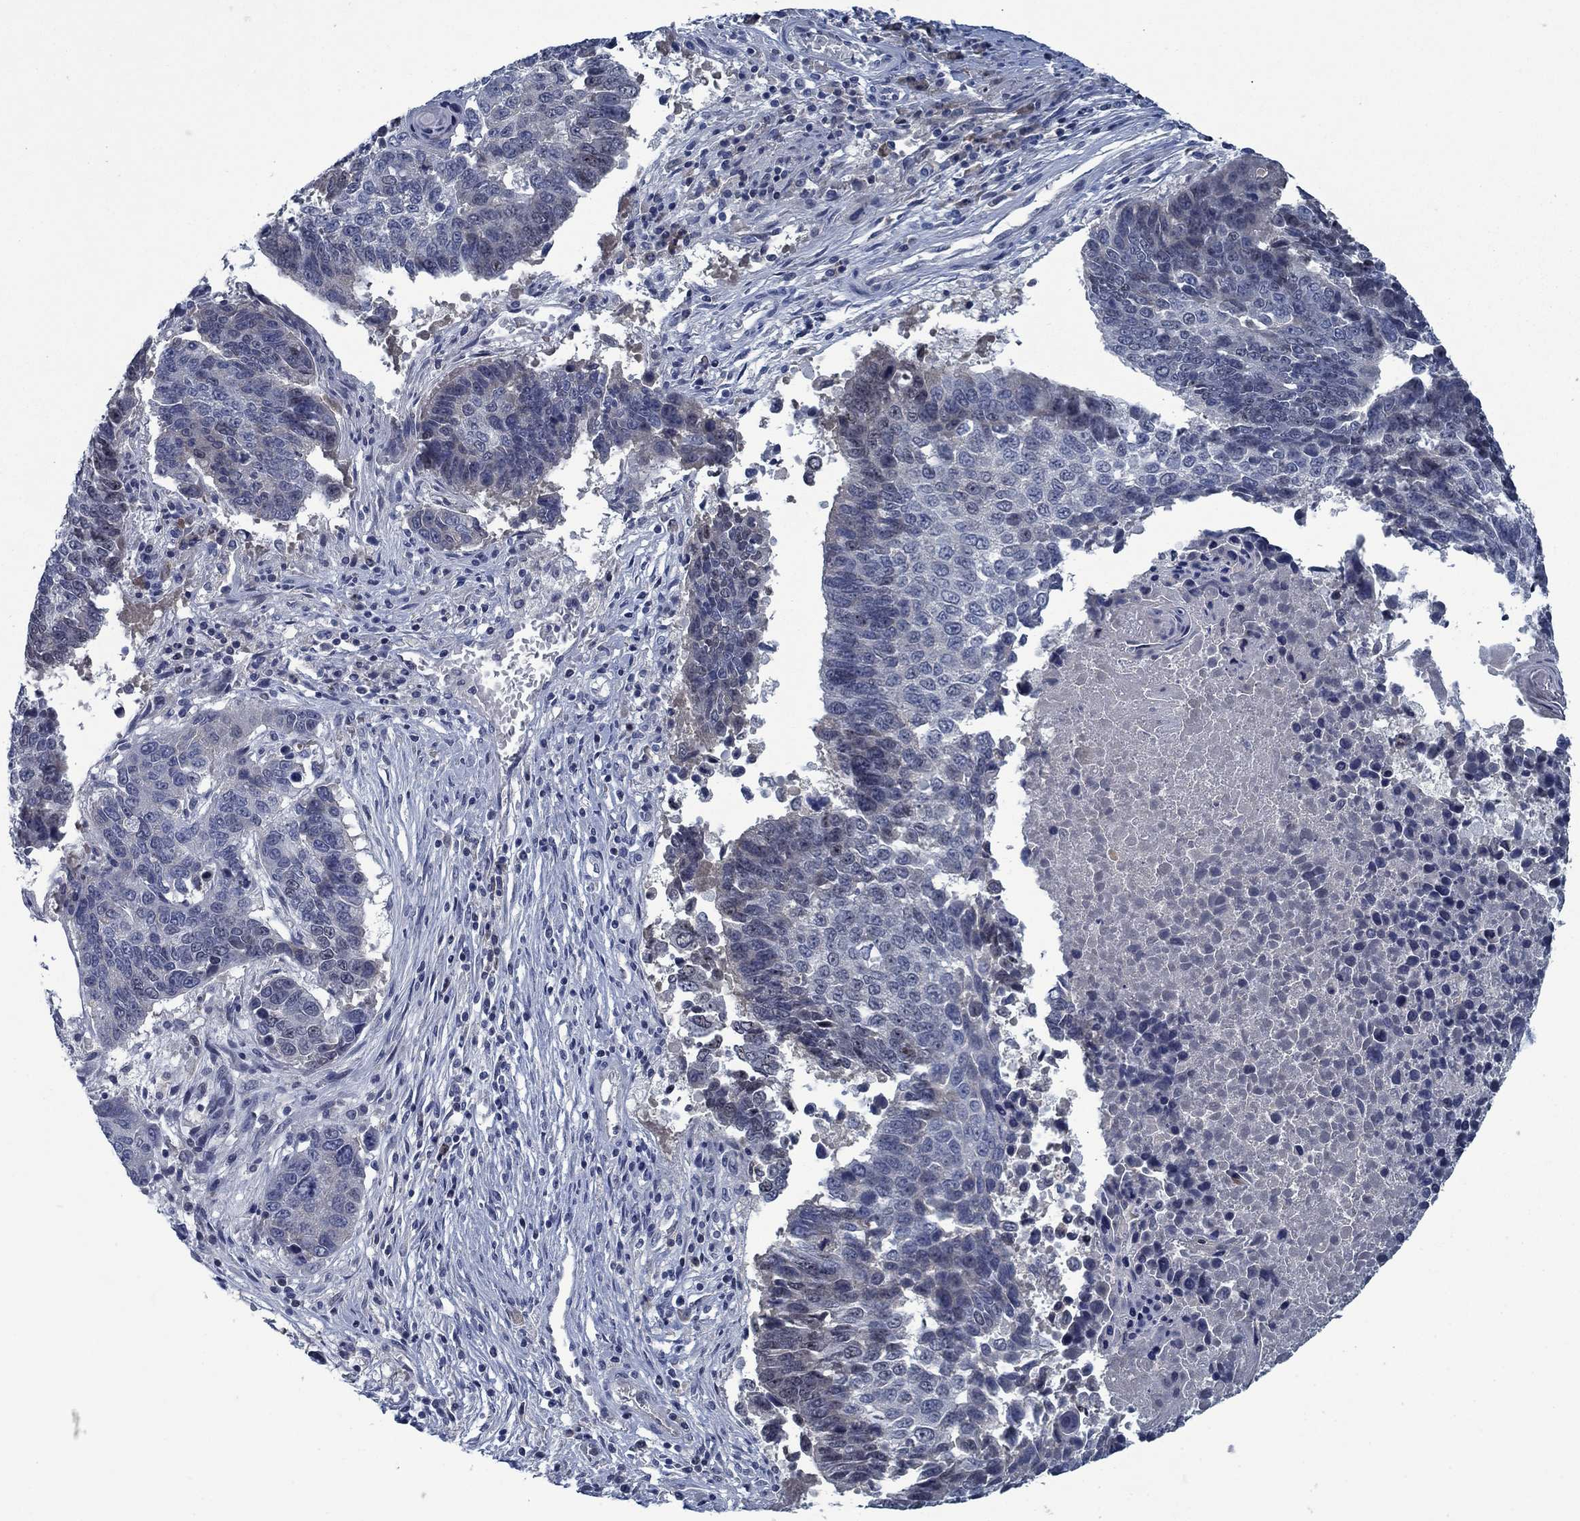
{"staining": {"intensity": "negative", "quantity": "none", "location": "none"}, "tissue": "lung cancer", "cell_type": "Tumor cells", "image_type": "cancer", "snomed": [{"axis": "morphology", "description": "Squamous cell carcinoma, NOS"}, {"axis": "topography", "description": "Lung"}], "caption": "This is an immunohistochemistry photomicrograph of human lung cancer. There is no expression in tumor cells.", "gene": "PNMA8A", "patient": {"sex": "male", "age": 73}}